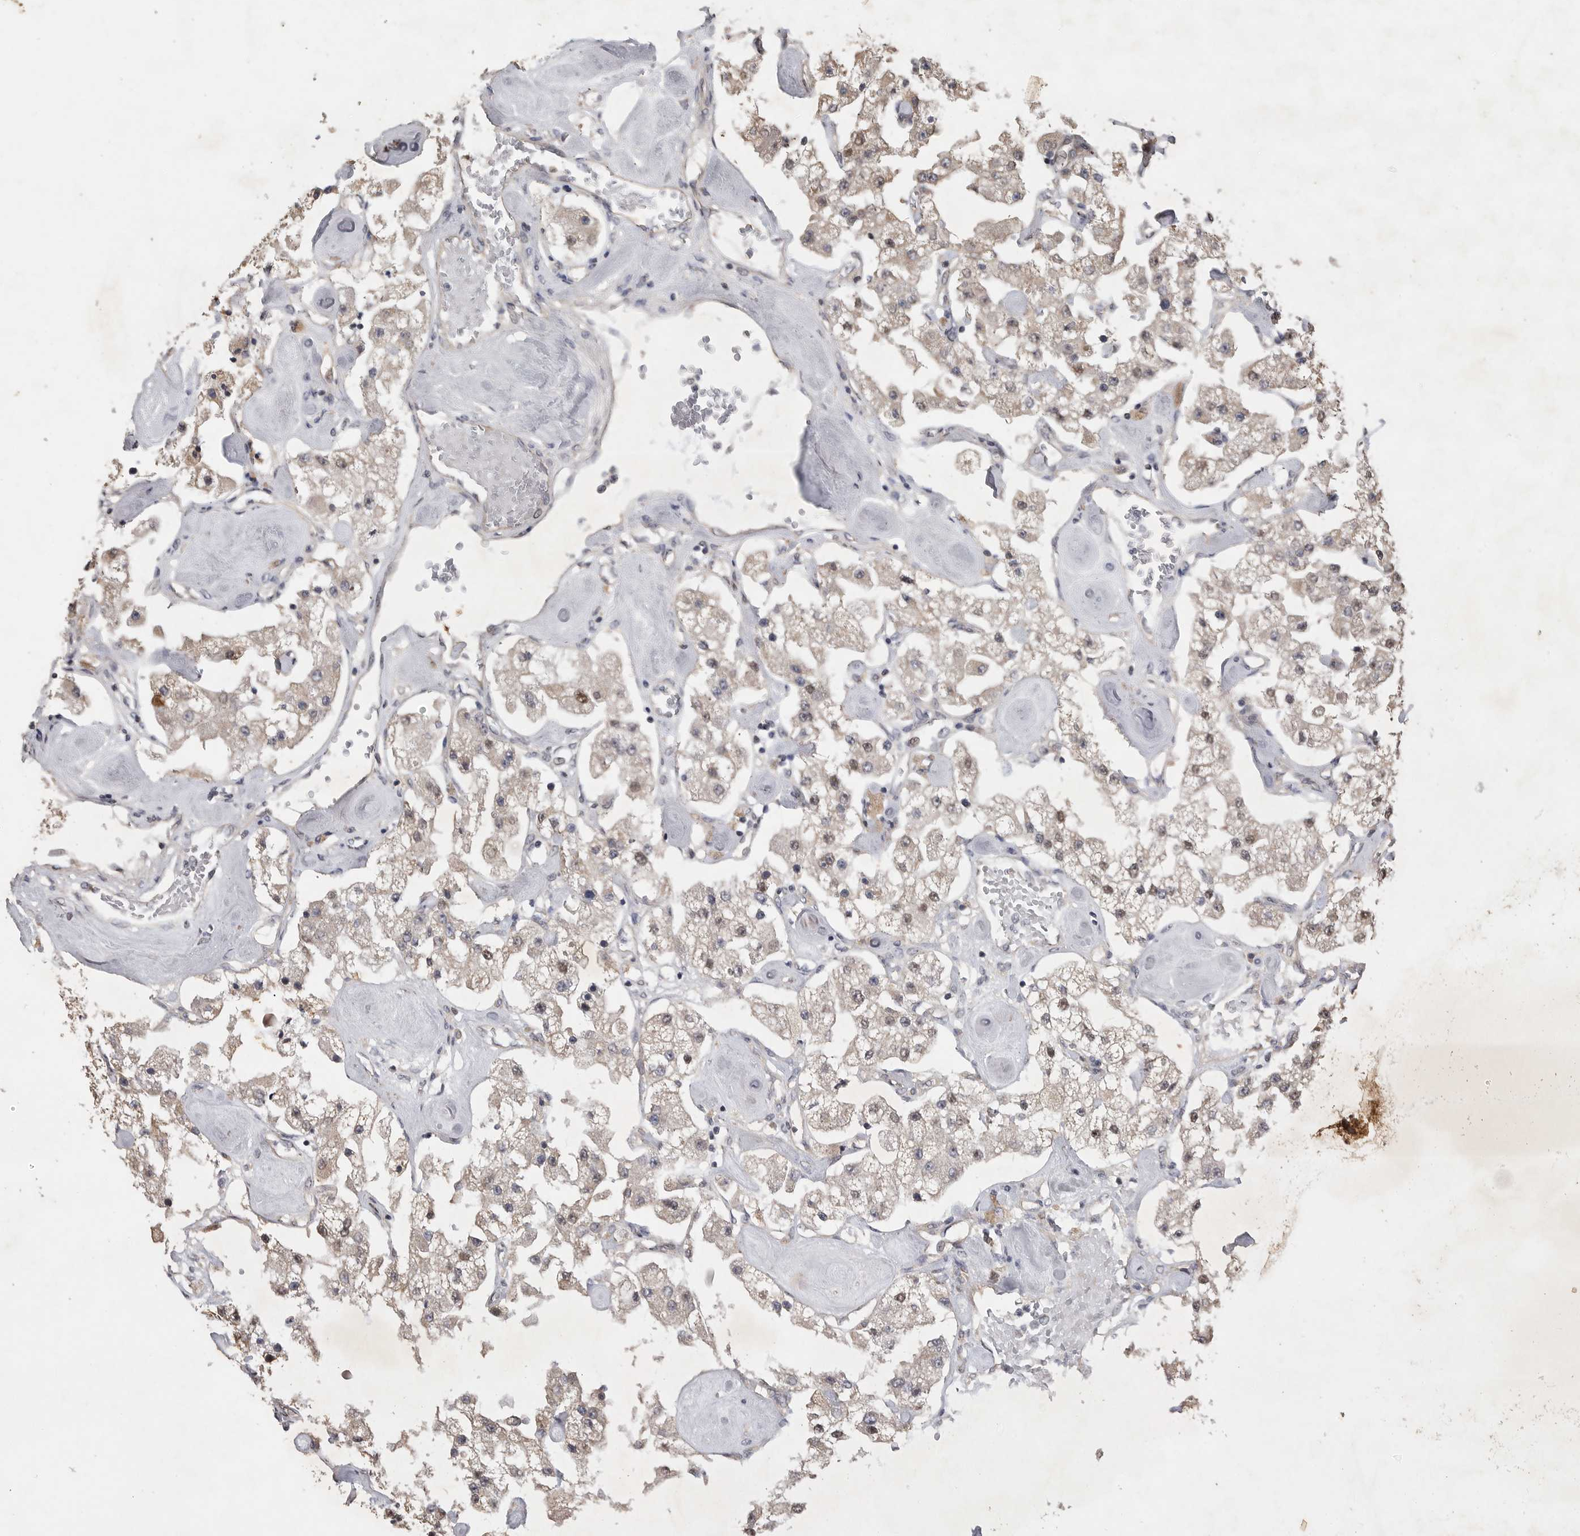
{"staining": {"intensity": "weak", "quantity": ">75%", "location": "cytoplasmic/membranous"}, "tissue": "carcinoid", "cell_type": "Tumor cells", "image_type": "cancer", "snomed": [{"axis": "morphology", "description": "Carcinoid, malignant, NOS"}, {"axis": "topography", "description": "Pancreas"}], "caption": "About >75% of tumor cells in carcinoid (malignant) show weak cytoplasmic/membranous protein positivity as visualized by brown immunohistochemical staining.", "gene": "EDEM3", "patient": {"sex": "male", "age": 41}}